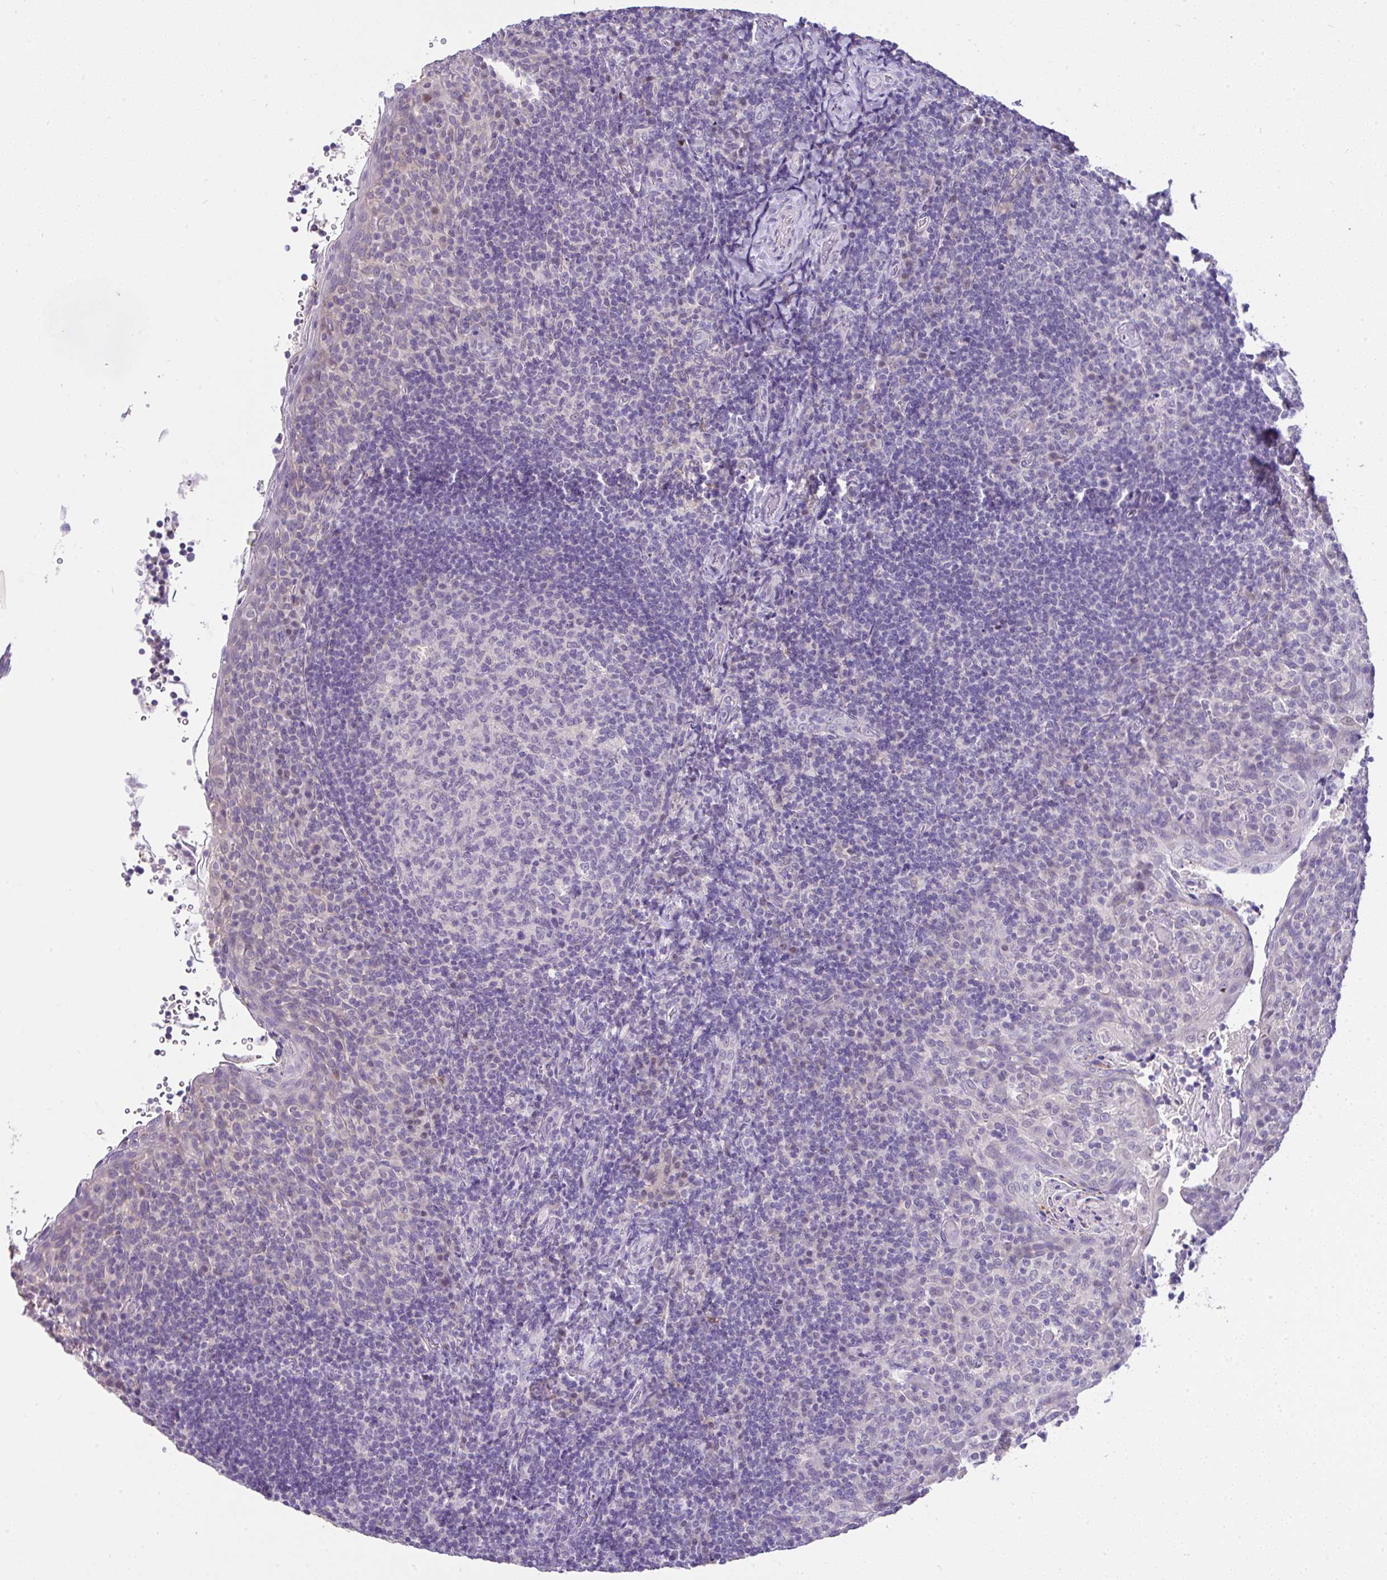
{"staining": {"intensity": "negative", "quantity": "none", "location": "none"}, "tissue": "tonsil", "cell_type": "Germinal center cells", "image_type": "normal", "snomed": [{"axis": "morphology", "description": "Normal tissue, NOS"}, {"axis": "topography", "description": "Tonsil"}], "caption": "Human tonsil stained for a protein using immunohistochemistry (IHC) demonstrates no positivity in germinal center cells.", "gene": "CTU1", "patient": {"sex": "female", "age": 10}}